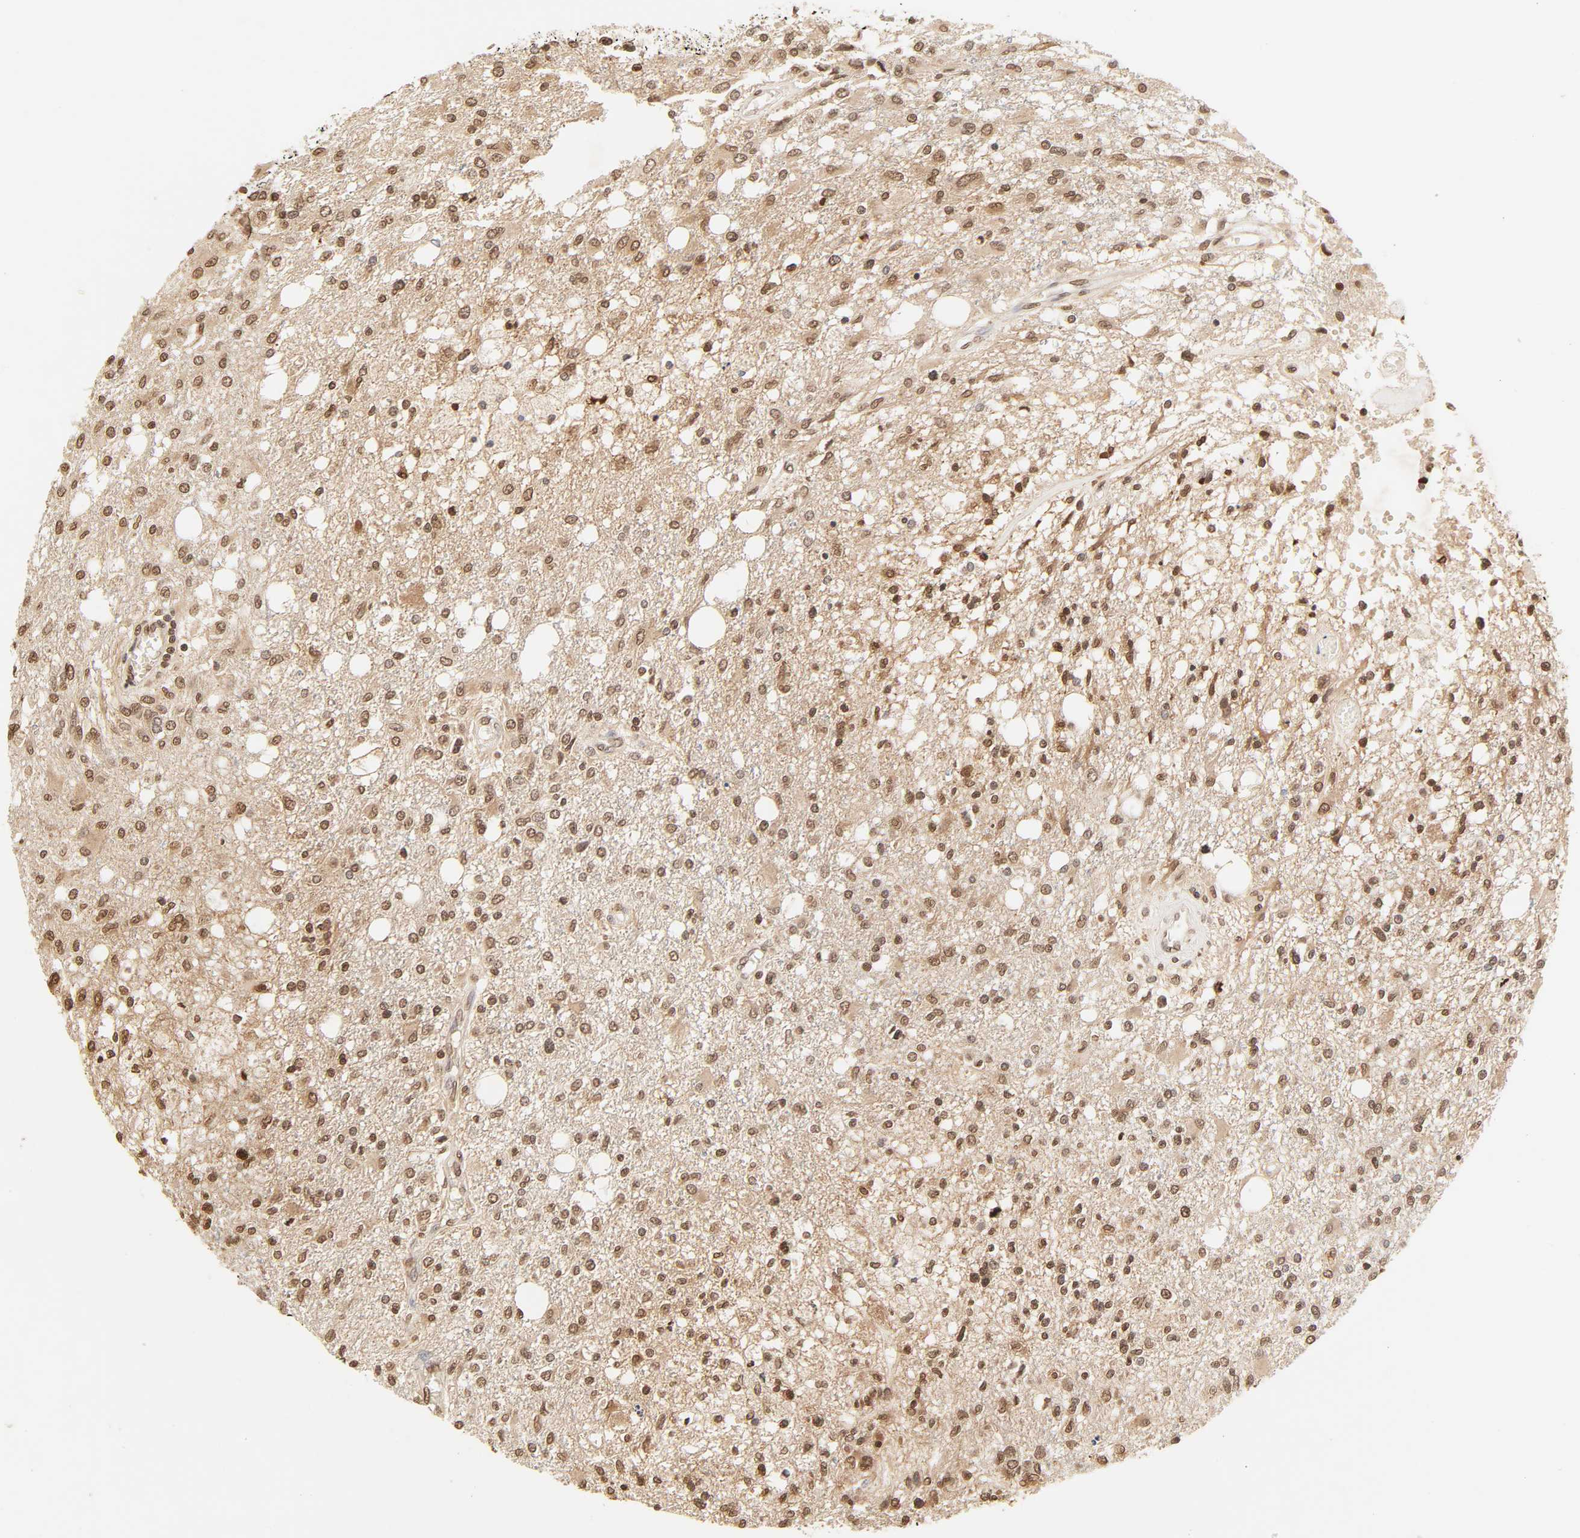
{"staining": {"intensity": "strong", "quantity": ">75%", "location": "cytoplasmic/membranous,nuclear"}, "tissue": "glioma", "cell_type": "Tumor cells", "image_type": "cancer", "snomed": [{"axis": "morphology", "description": "Glioma, malignant, High grade"}, {"axis": "topography", "description": "Cerebral cortex"}], "caption": "Malignant glioma (high-grade) stained with DAB (3,3'-diaminobenzidine) immunohistochemistry (IHC) shows high levels of strong cytoplasmic/membranous and nuclear expression in about >75% of tumor cells.", "gene": "TBL1X", "patient": {"sex": "male", "age": 76}}